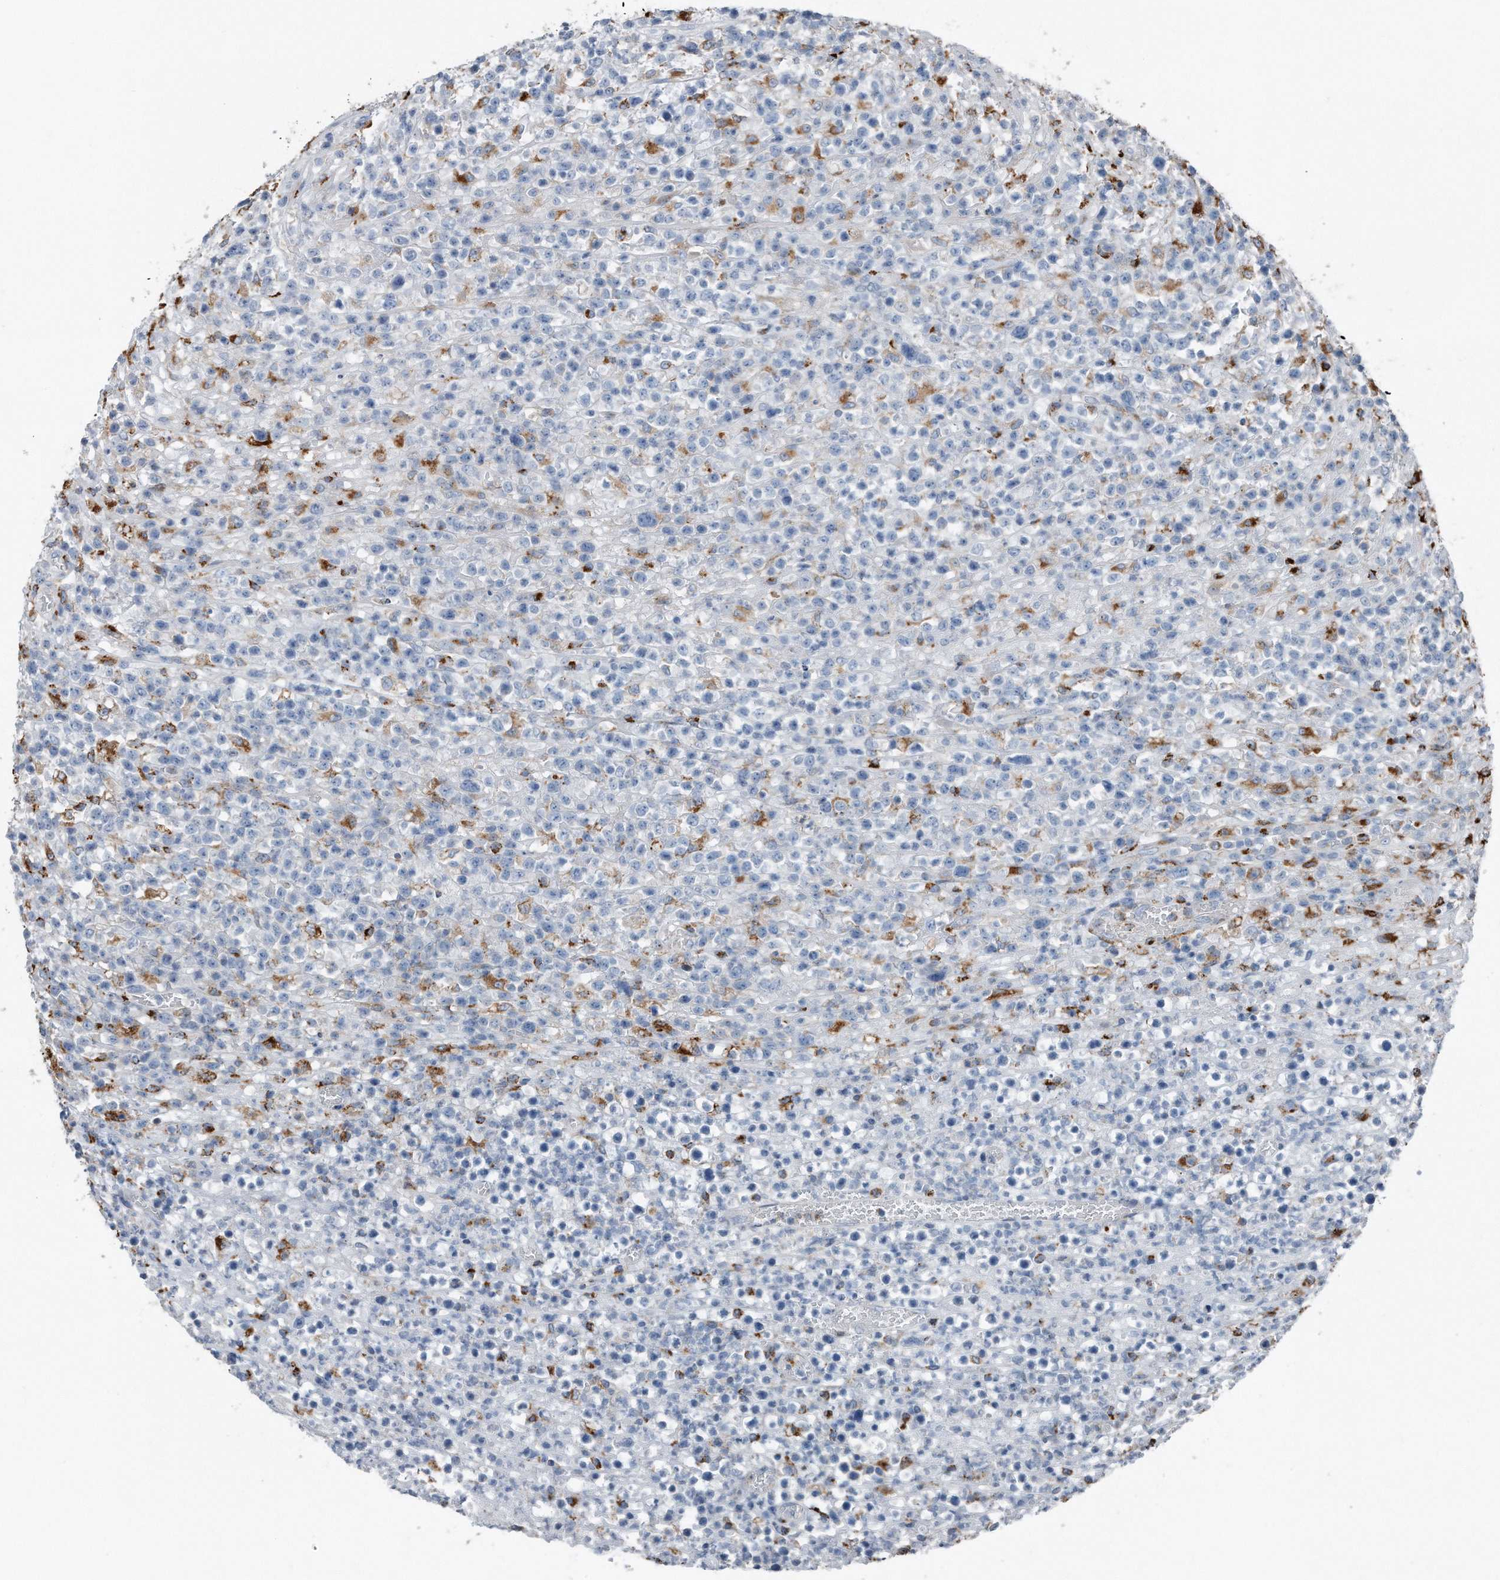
{"staining": {"intensity": "negative", "quantity": "none", "location": "none"}, "tissue": "lymphoma", "cell_type": "Tumor cells", "image_type": "cancer", "snomed": [{"axis": "morphology", "description": "Malignant lymphoma, non-Hodgkin's type, High grade"}, {"axis": "topography", "description": "Colon"}], "caption": "Immunohistochemistry (IHC) photomicrograph of human lymphoma stained for a protein (brown), which demonstrates no positivity in tumor cells.", "gene": "ZNF772", "patient": {"sex": "female", "age": 53}}